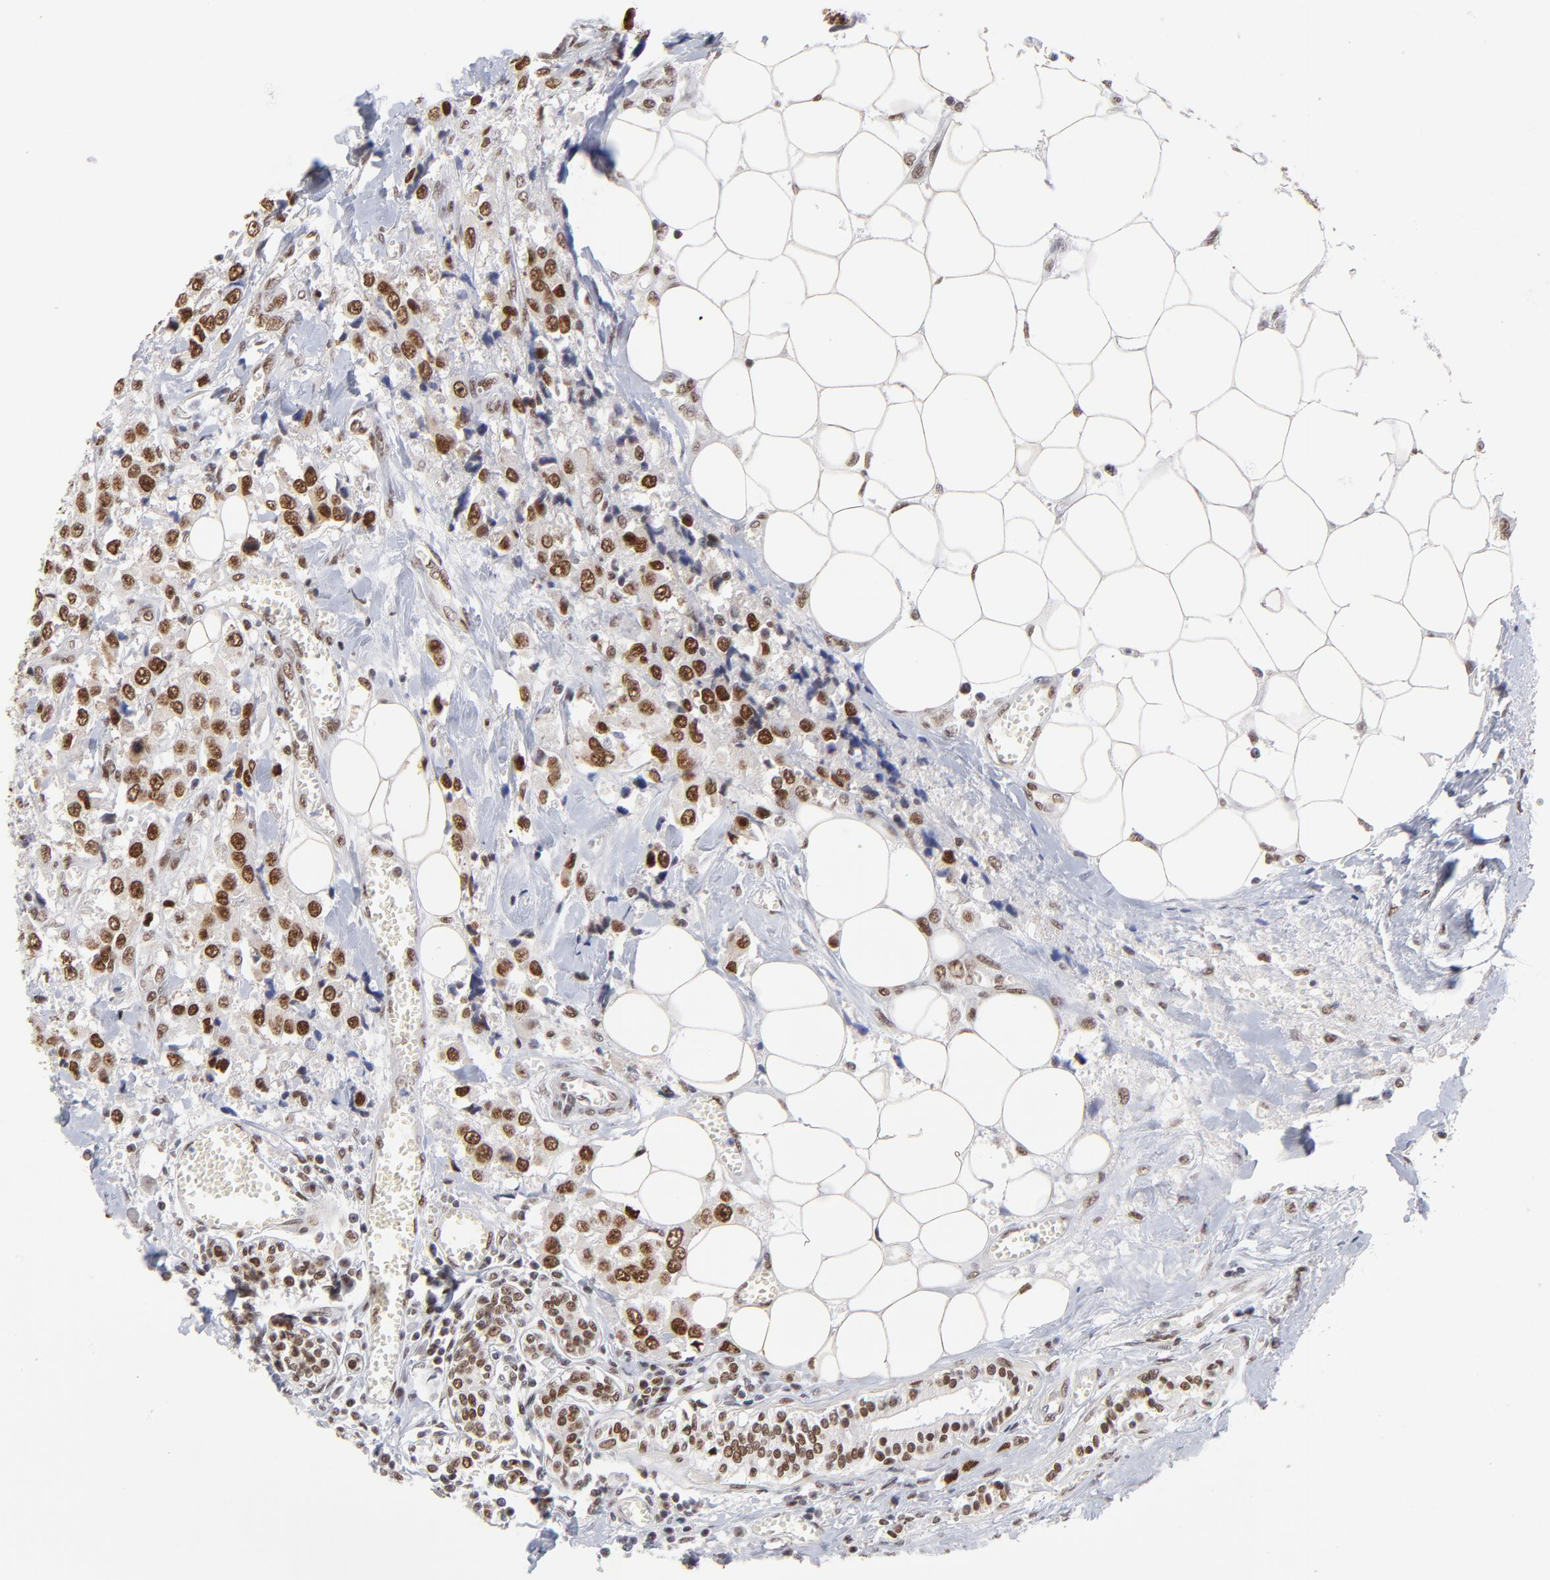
{"staining": {"intensity": "strong", "quantity": ">75%", "location": "nuclear"}, "tissue": "breast cancer", "cell_type": "Tumor cells", "image_type": "cancer", "snomed": [{"axis": "morphology", "description": "Duct carcinoma"}, {"axis": "topography", "description": "Breast"}], "caption": "The micrograph shows immunohistochemical staining of breast cancer. There is strong nuclear expression is identified in about >75% of tumor cells.", "gene": "ZMYM3", "patient": {"sex": "female", "age": 58}}